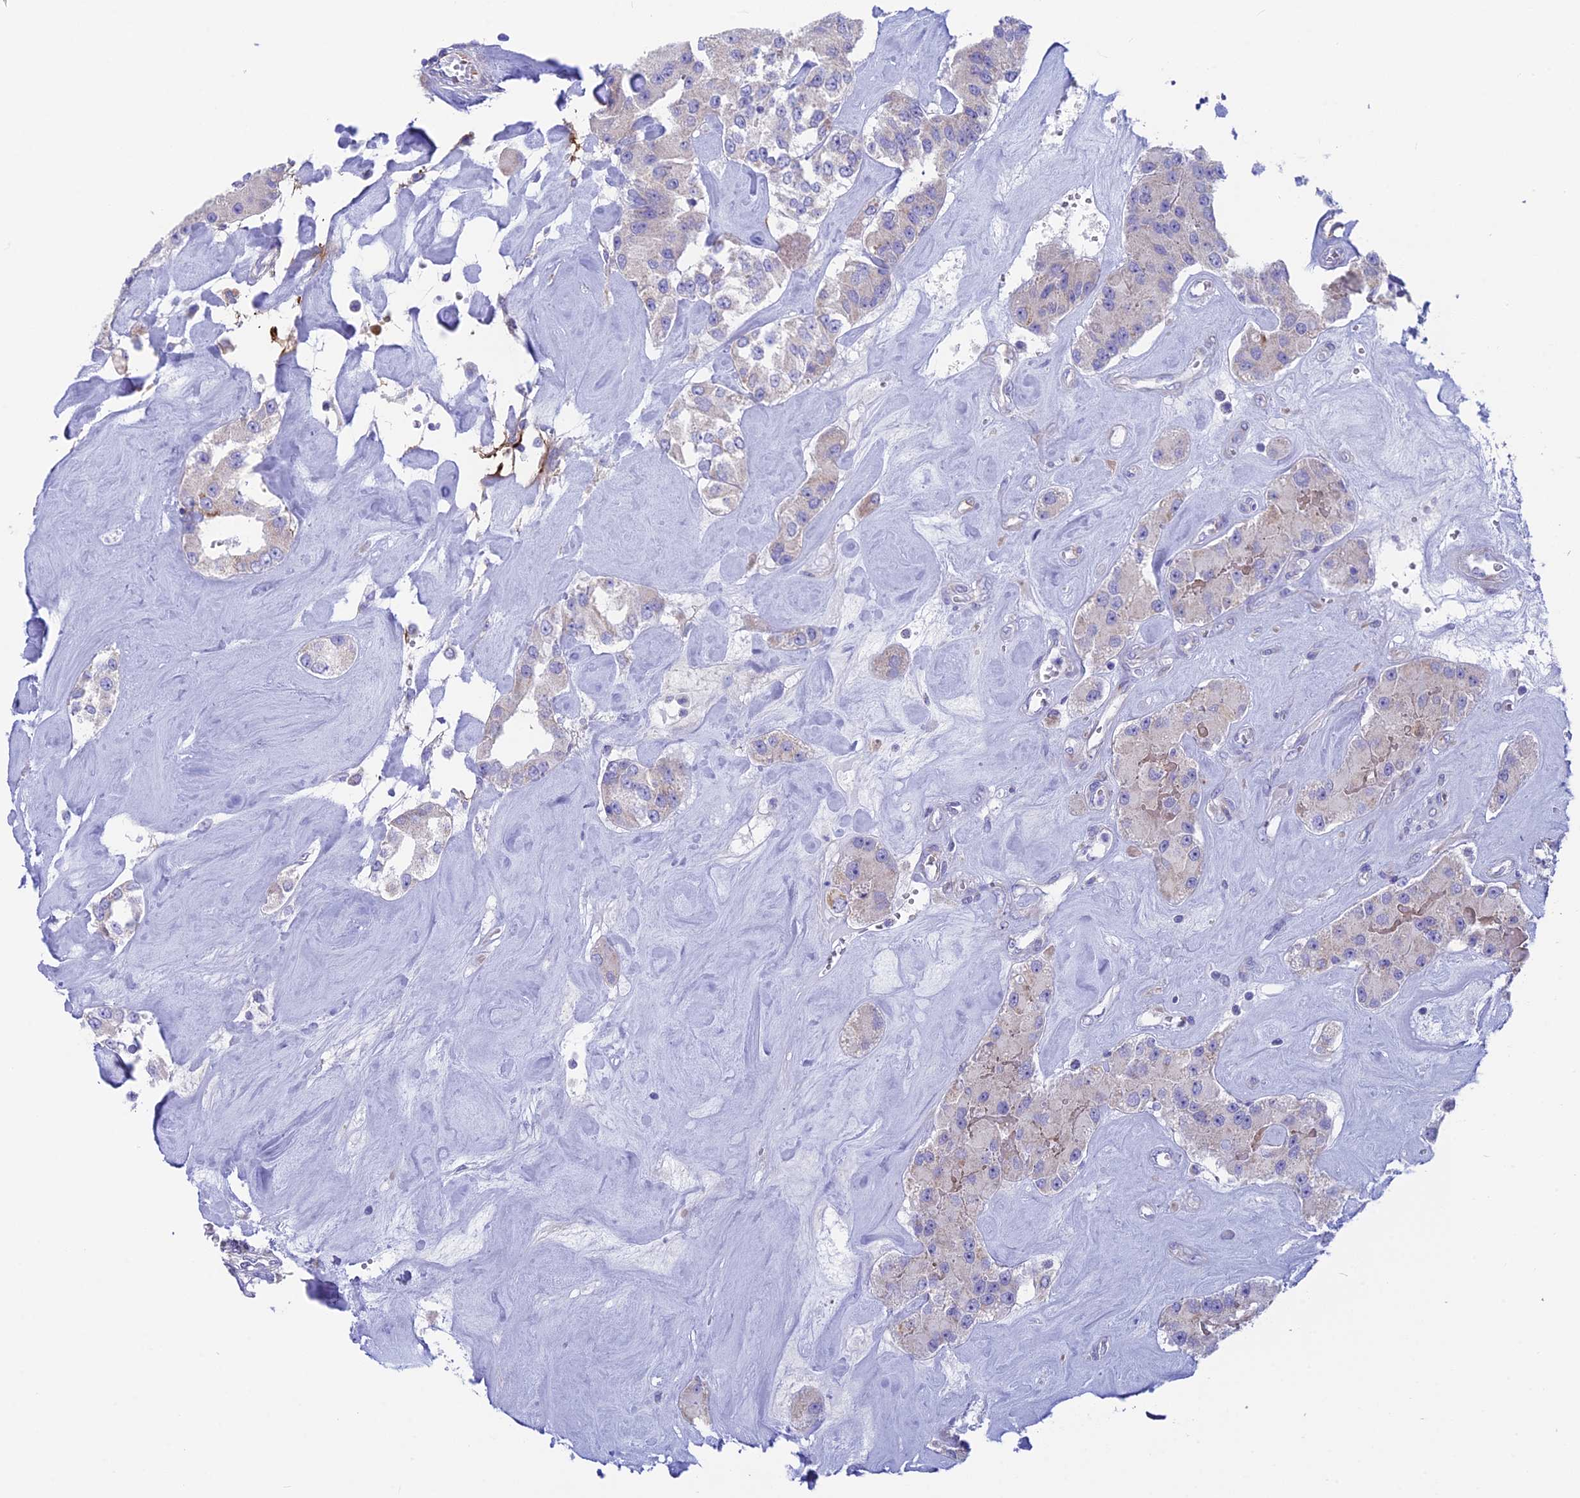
{"staining": {"intensity": "negative", "quantity": "none", "location": "none"}, "tissue": "carcinoid", "cell_type": "Tumor cells", "image_type": "cancer", "snomed": [{"axis": "morphology", "description": "Carcinoid, malignant, NOS"}, {"axis": "topography", "description": "Pancreas"}], "caption": "Tumor cells show no significant protein positivity in carcinoid.", "gene": "PLAC9", "patient": {"sex": "male", "age": 41}}